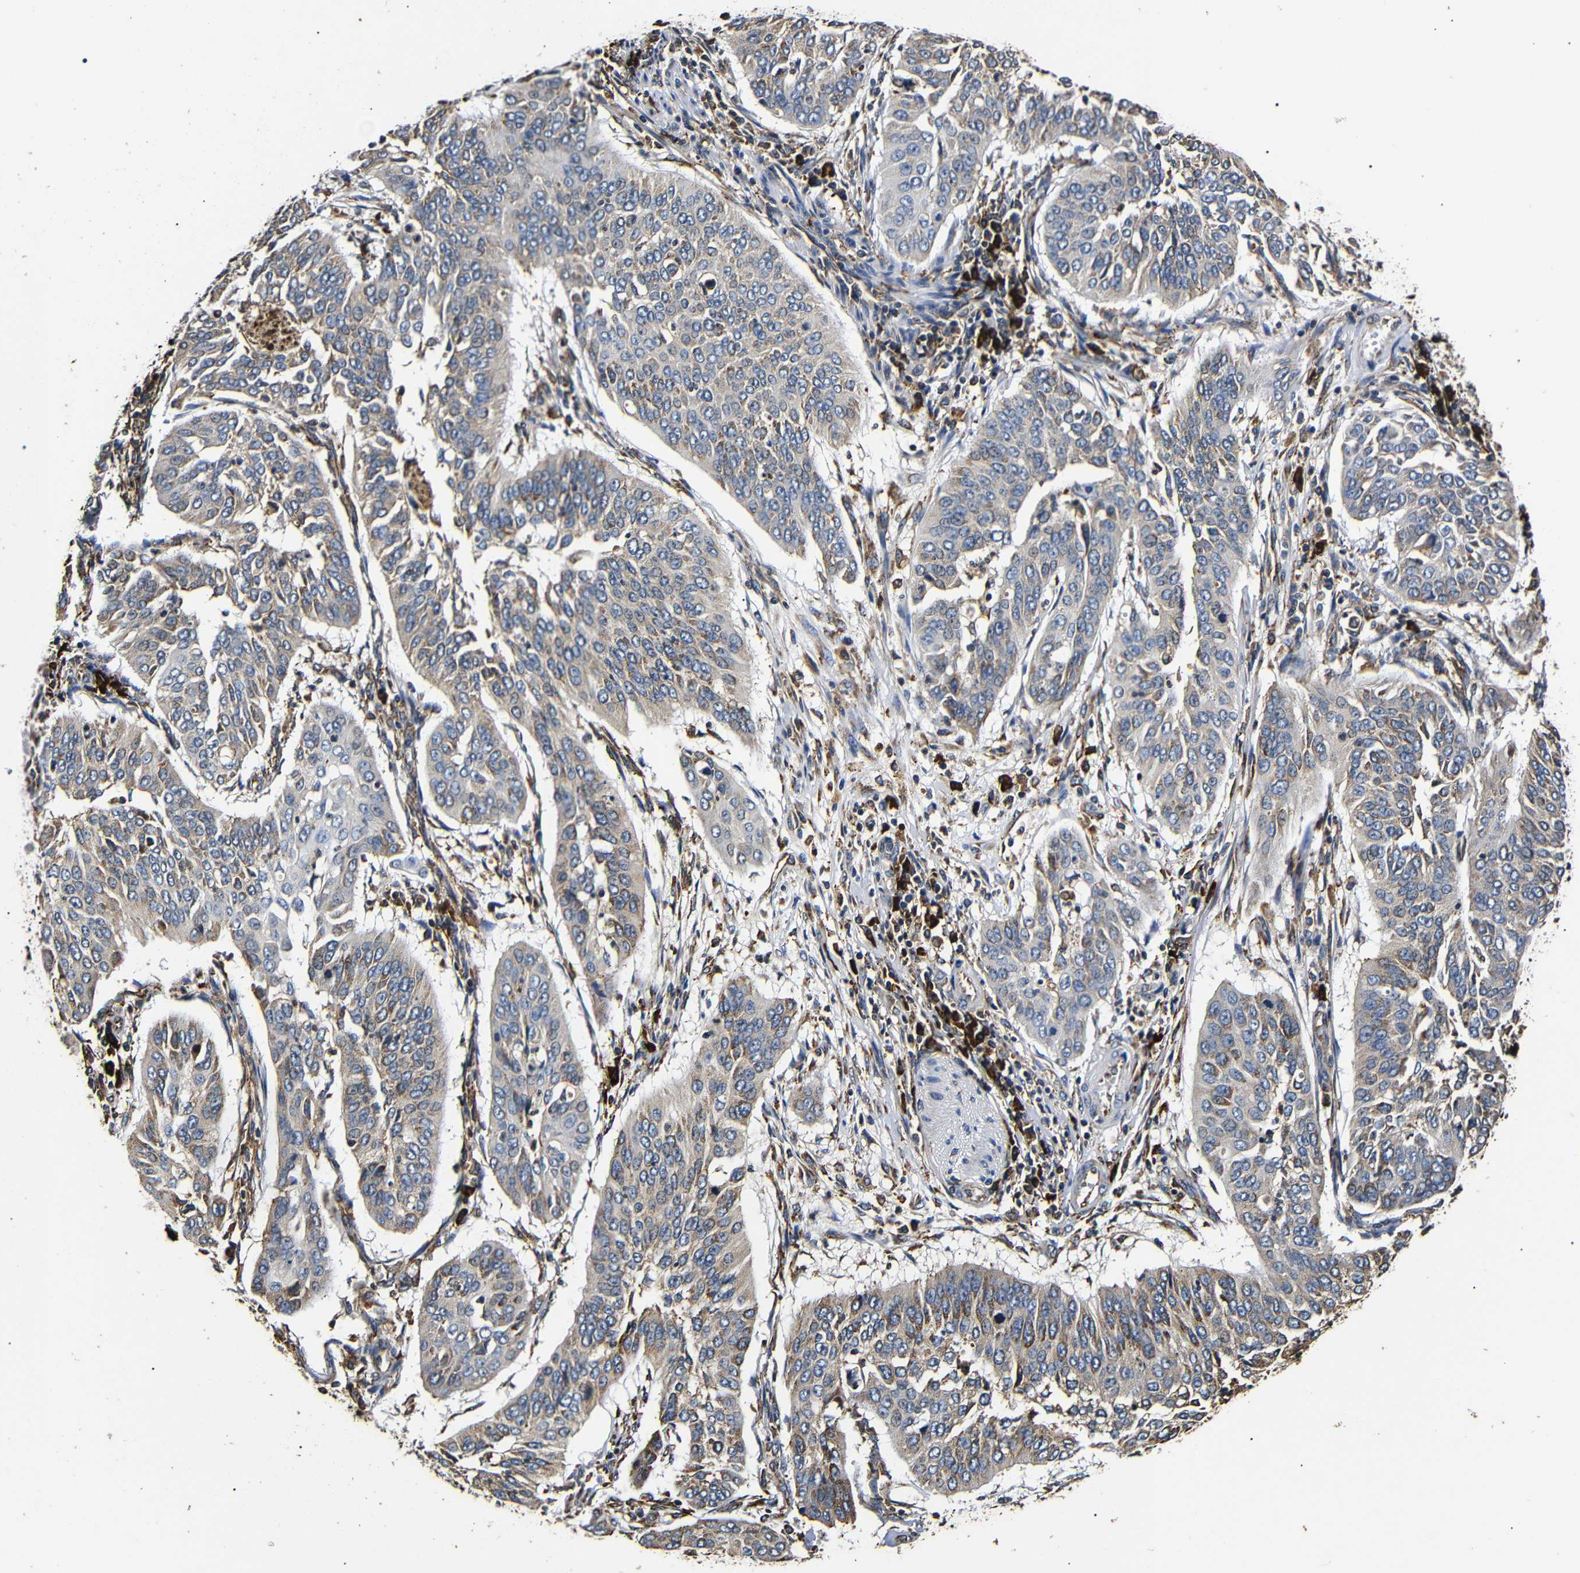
{"staining": {"intensity": "moderate", "quantity": "<25%", "location": "cytoplasmic/membranous"}, "tissue": "cervical cancer", "cell_type": "Tumor cells", "image_type": "cancer", "snomed": [{"axis": "morphology", "description": "Normal tissue, NOS"}, {"axis": "morphology", "description": "Squamous cell carcinoma, NOS"}, {"axis": "topography", "description": "Cervix"}], "caption": "Cervical squamous cell carcinoma stained with a protein marker exhibits moderate staining in tumor cells.", "gene": "HHIP", "patient": {"sex": "female", "age": 39}}